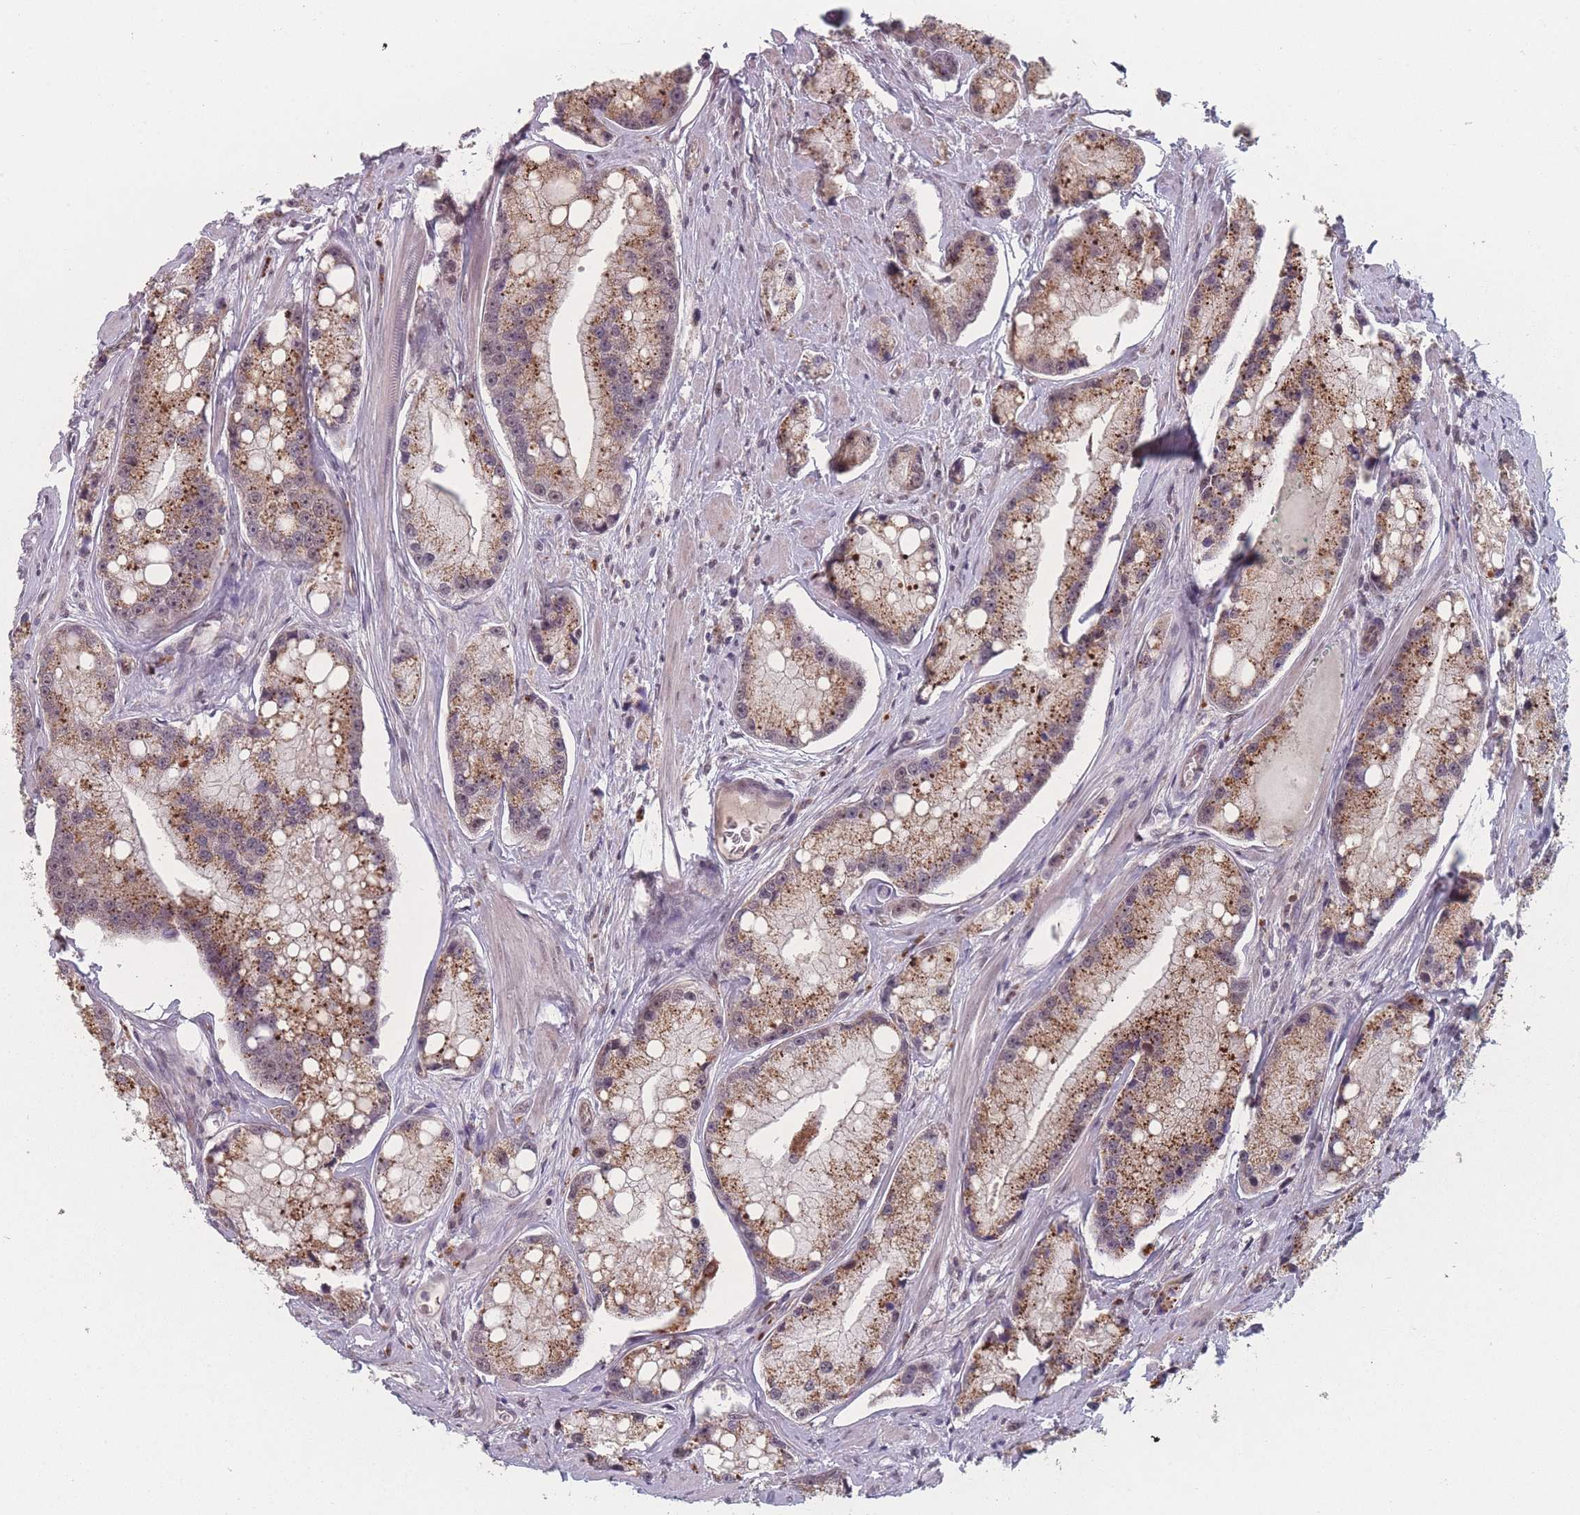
{"staining": {"intensity": "moderate", "quantity": ">75%", "location": "cytoplasmic/membranous,nuclear"}, "tissue": "prostate cancer", "cell_type": "Tumor cells", "image_type": "cancer", "snomed": [{"axis": "morphology", "description": "Adenocarcinoma, High grade"}, {"axis": "topography", "description": "Prostate"}], "caption": "A photomicrograph of prostate high-grade adenocarcinoma stained for a protein shows moderate cytoplasmic/membranous and nuclear brown staining in tumor cells.", "gene": "ZC3H14", "patient": {"sex": "male", "age": 74}}